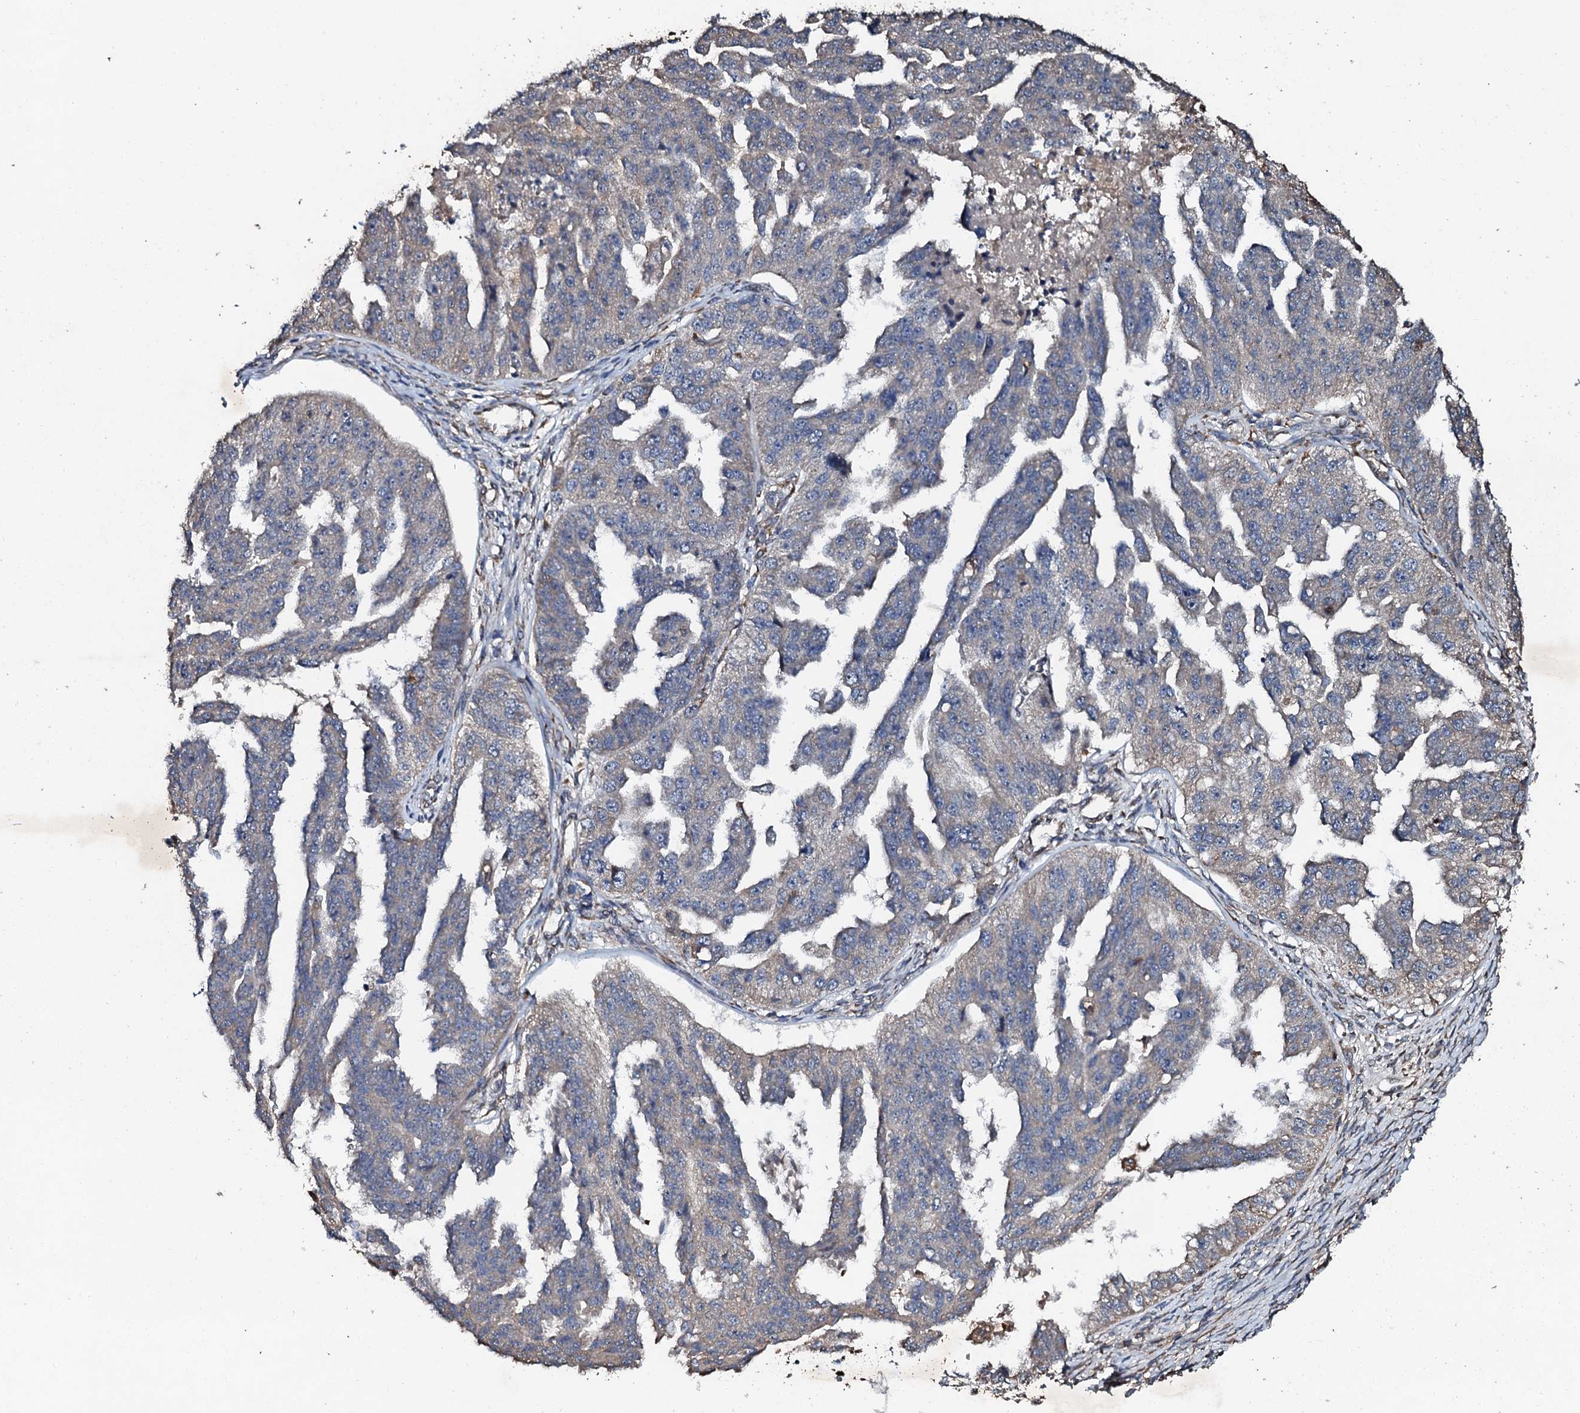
{"staining": {"intensity": "weak", "quantity": "<25%", "location": "cytoplasmic/membranous"}, "tissue": "ovarian cancer", "cell_type": "Tumor cells", "image_type": "cancer", "snomed": [{"axis": "morphology", "description": "Cystadenocarcinoma, serous, NOS"}, {"axis": "topography", "description": "Ovary"}], "caption": "Tumor cells show no significant expression in serous cystadenocarcinoma (ovarian).", "gene": "ADAMTS10", "patient": {"sex": "female", "age": 58}}